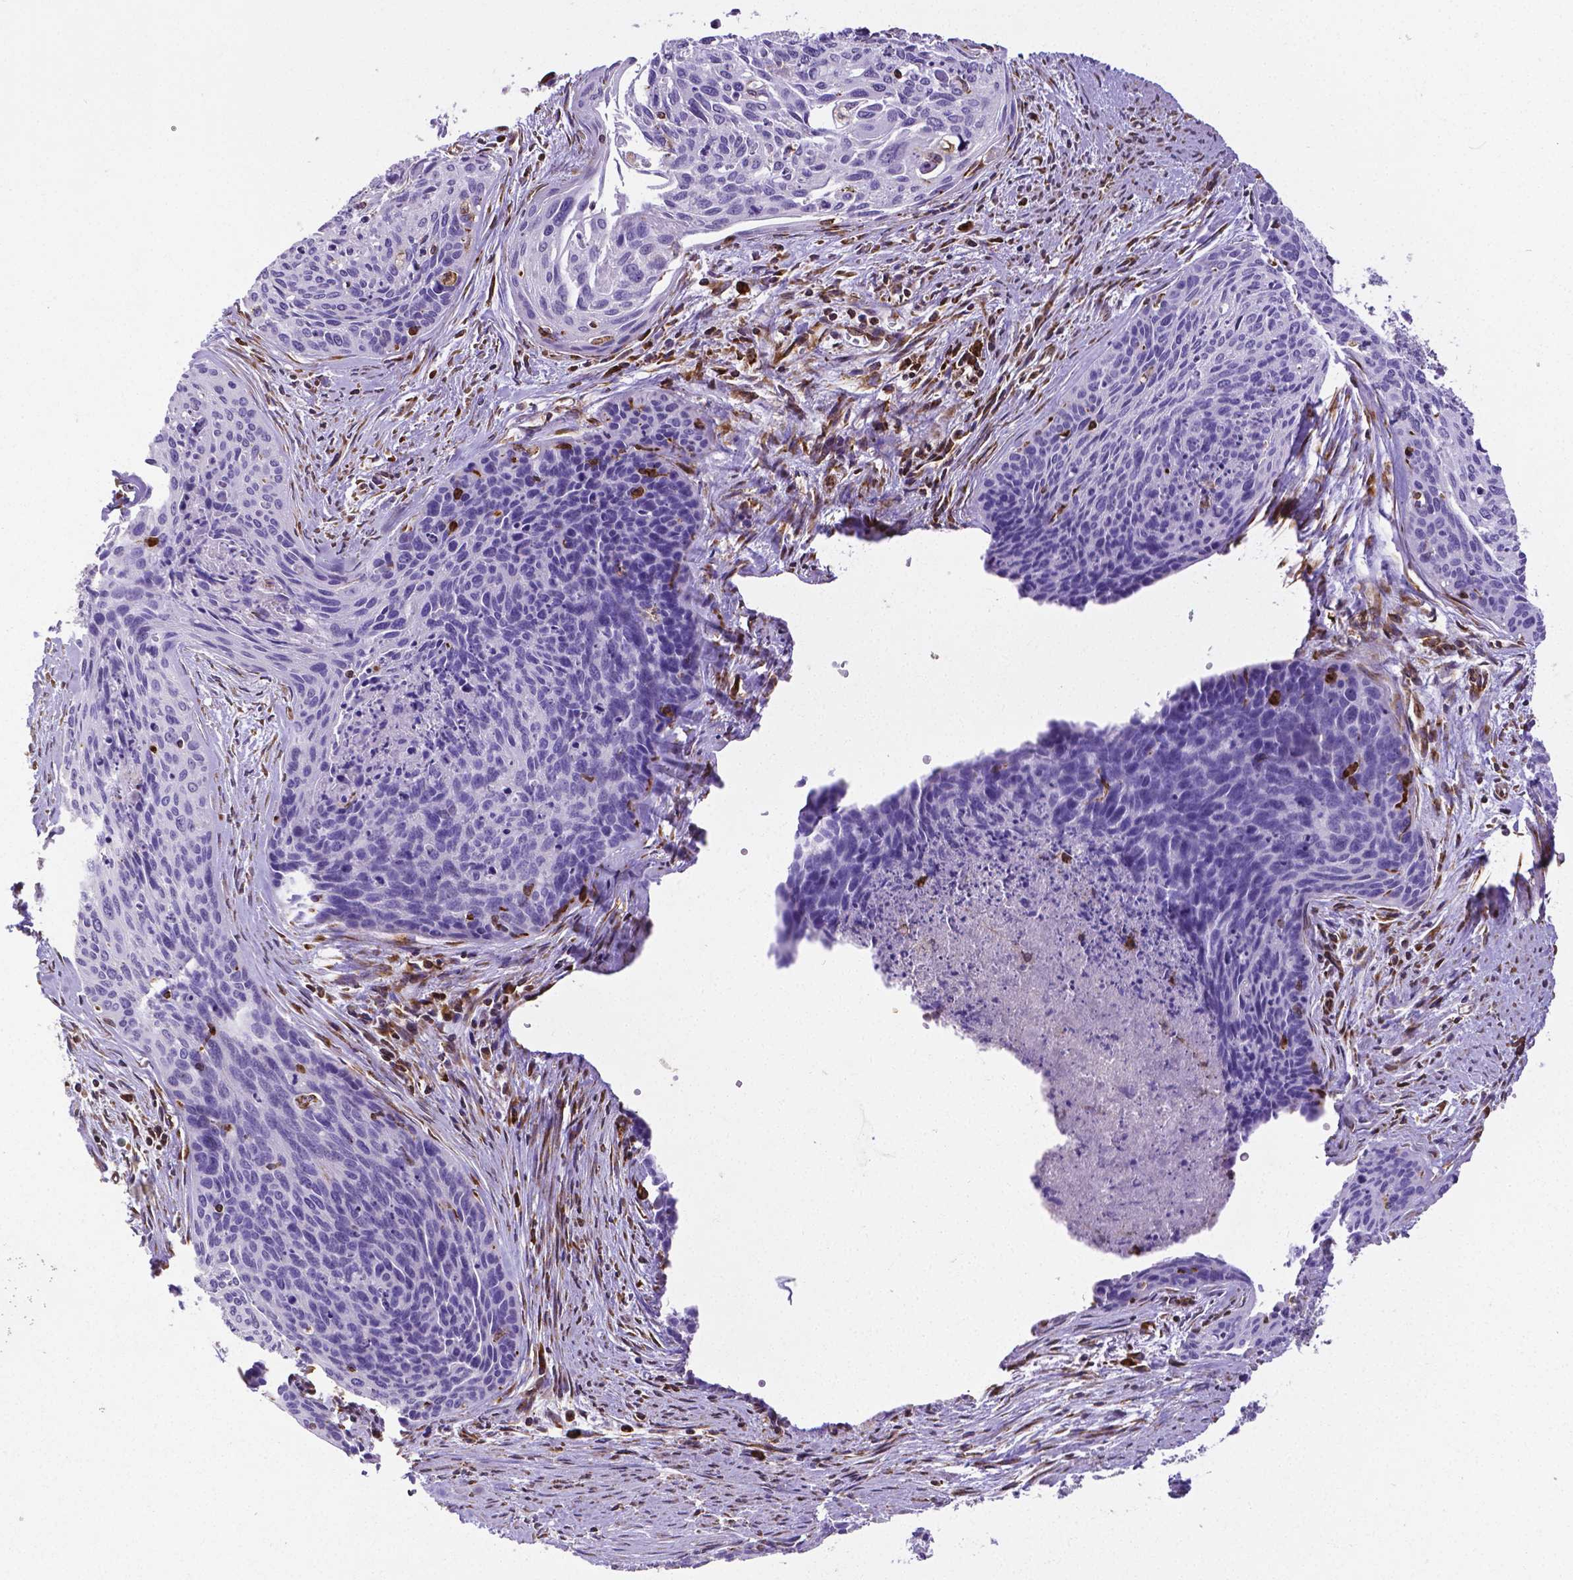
{"staining": {"intensity": "negative", "quantity": "none", "location": "none"}, "tissue": "cervical cancer", "cell_type": "Tumor cells", "image_type": "cancer", "snomed": [{"axis": "morphology", "description": "Squamous cell carcinoma, NOS"}, {"axis": "topography", "description": "Cervix"}], "caption": "Immunohistochemistry (IHC) histopathology image of cervical squamous cell carcinoma stained for a protein (brown), which reveals no staining in tumor cells.", "gene": "MTDH", "patient": {"sex": "female", "age": 55}}